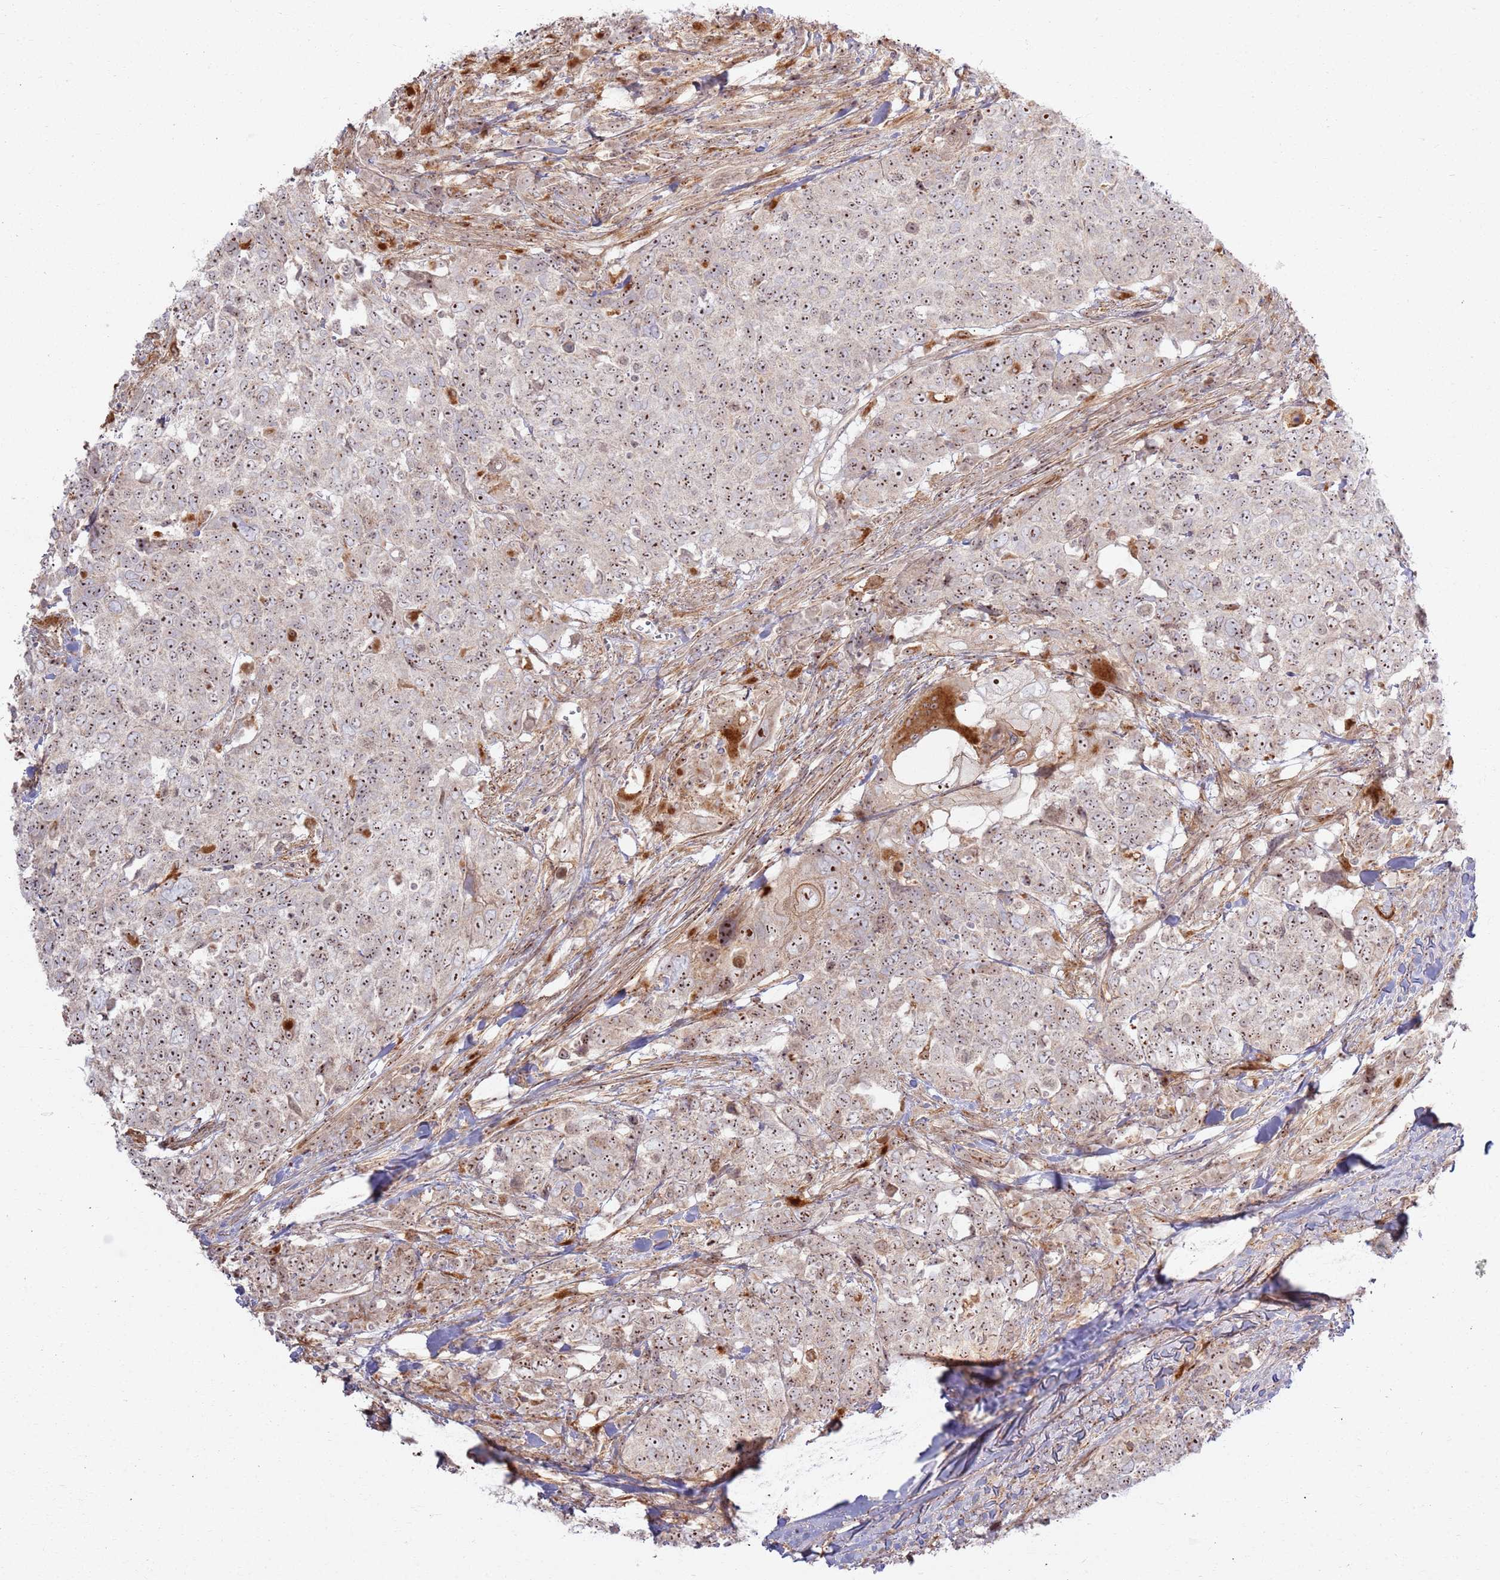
{"staining": {"intensity": "moderate", "quantity": ">75%", "location": "nuclear"}, "tissue": "head and neck cancer", "cell_type": "Tumor cells", "image_type": "cancer", "snomed": [{"axis": "morphology", "description": "Normal tissue, NOS"}, {"axis": "morphology", "description": "Squamous cell carcinoma, NOS"}, {"axis": "topography", "description": "Skeletal muscle"}, {"axis": "topography", "description": "Vascular tissue"}, {"axis": "topography", "description": "Peripheral nerve tissue"}, {"axis": "topography", "description": "Head-Neck"}], "caption": "The immunohistochemical stain shows moderate nuclear expression in tumor cells of head and neck squamous cell carcinoma tissue.", "gene": "CNPY1", "patient": {"sex": "male", "age": 66}}